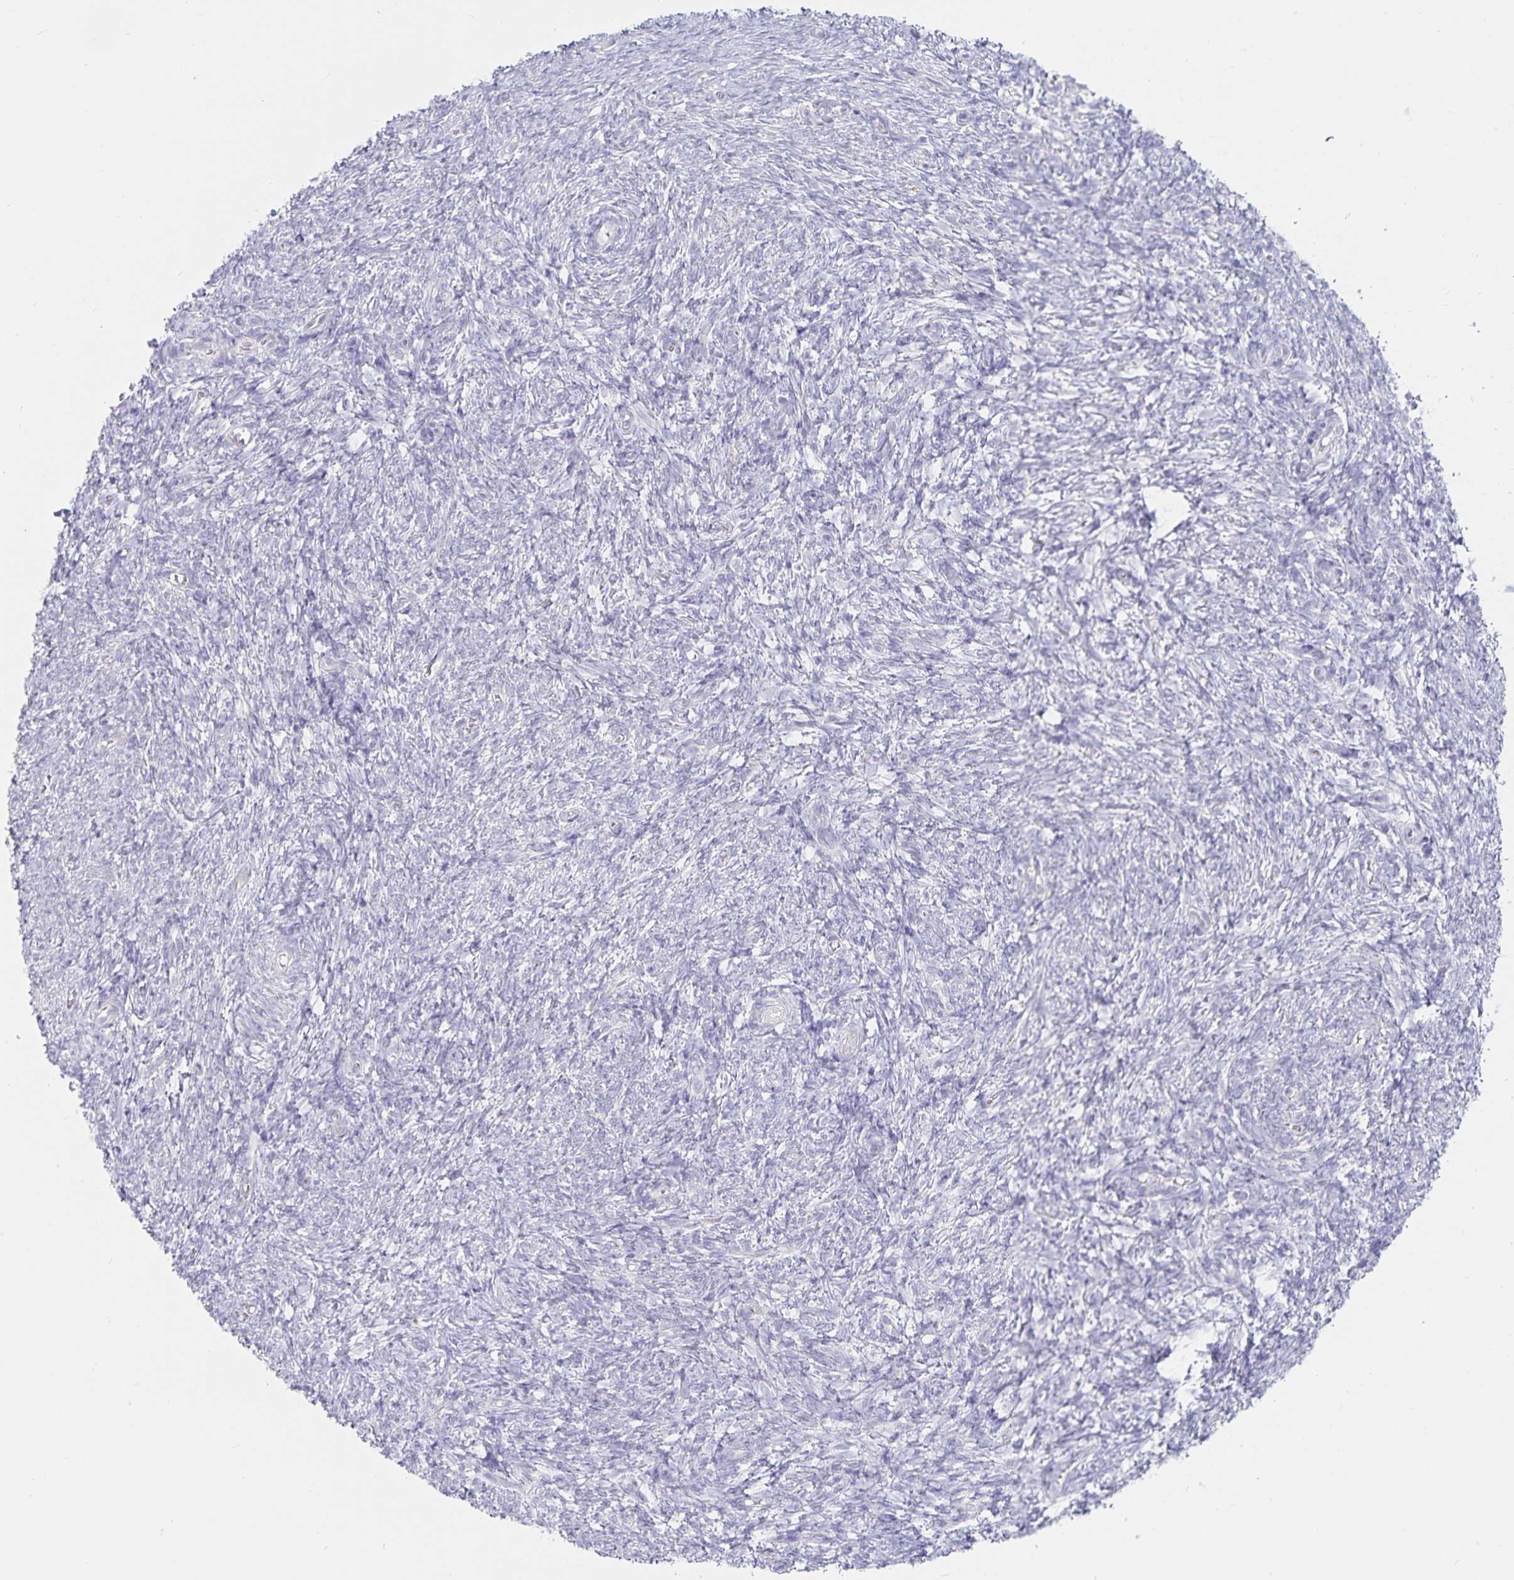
{"staining": {"intensity": "negative", "quantity": "none", "location": "none"}, "tissue": "ovary", "cell_type": "Ovarian stroma cells", "image_type": "normal", "snomed": [{"axis": "morphology", "description": "Normal tissue, NOS"}, {"axis": "topography", "description": "Ovary"}], "caption": "This micrograph is of unremarkable ovary stained with immunohistochemistry to label a protein in brown with the nuclei are counter-stained blue. There is no expression in ovarian stroma cells. (Stains: DAB (3,3'-diaminobenzidine) immunohistochemistry with hematoxylin counter stain, Microscopy: brightfield microscopy at high magnification).", "gene": "SFTPA1", "patient": {"sex": "female", "age": 39}}